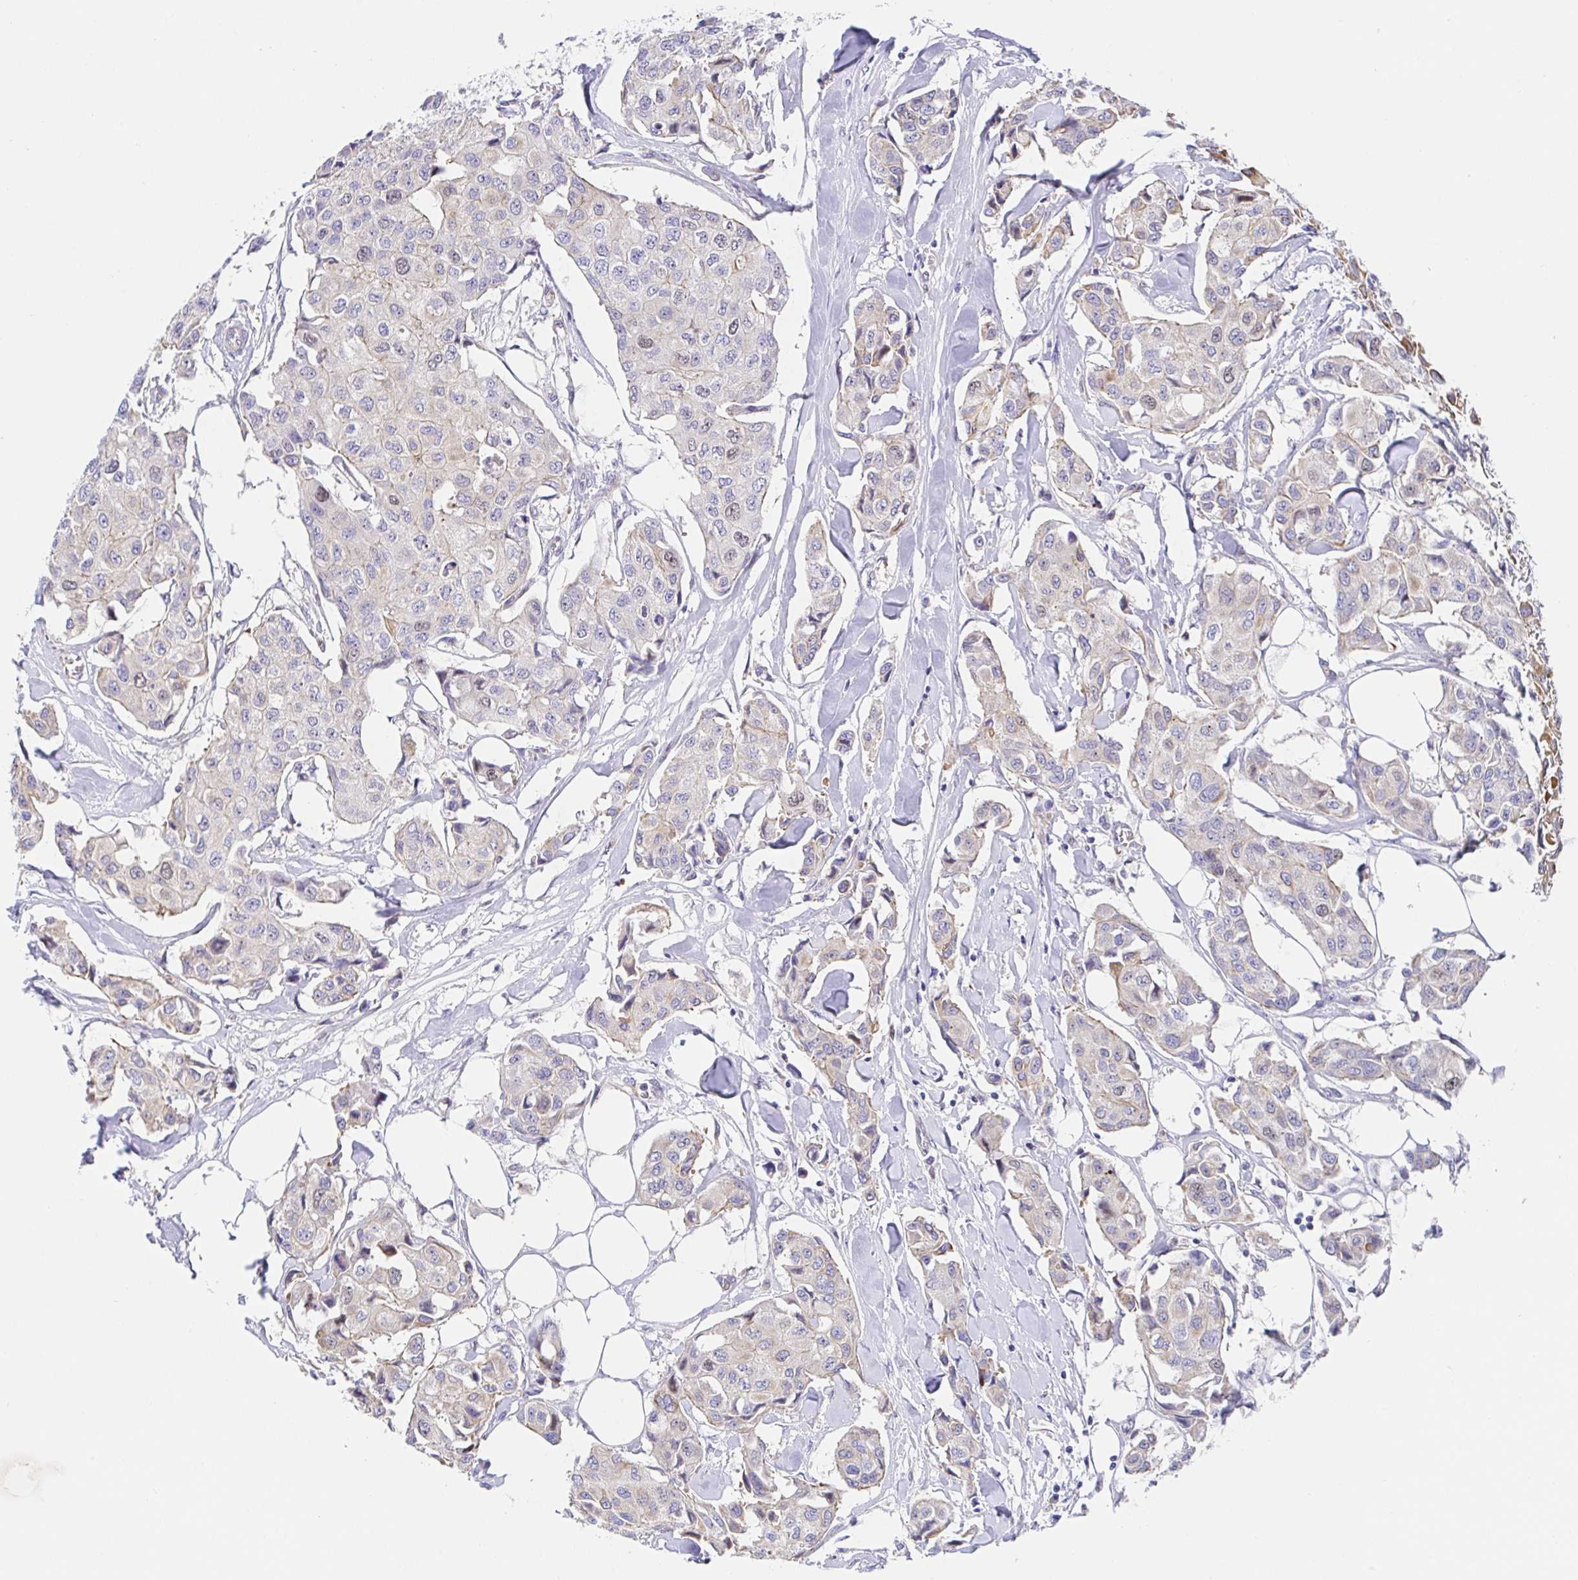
{"staining": {"intensity": "weak", "quantity": "<25%", "location": "nuclear"}, "tissue": "breast cancer", "cell_type": "Tumor cells", "image_type": "cancer", "snomed": [{"axis": "morphology", "description": "Duct carcinoma"}, {"axis": "topography", "description": "Breast"}, {"axis": "topography", "description": "Lymph node"}], "caption": "Immunohistochemistry (IHC) micrograph of human invasive ductal carcinoma (breast) stained for a protein (brown), which displays no staining in tumor cells.", "gene": "TIMELESS", "patient": {"sex": "female", "age": 80}}